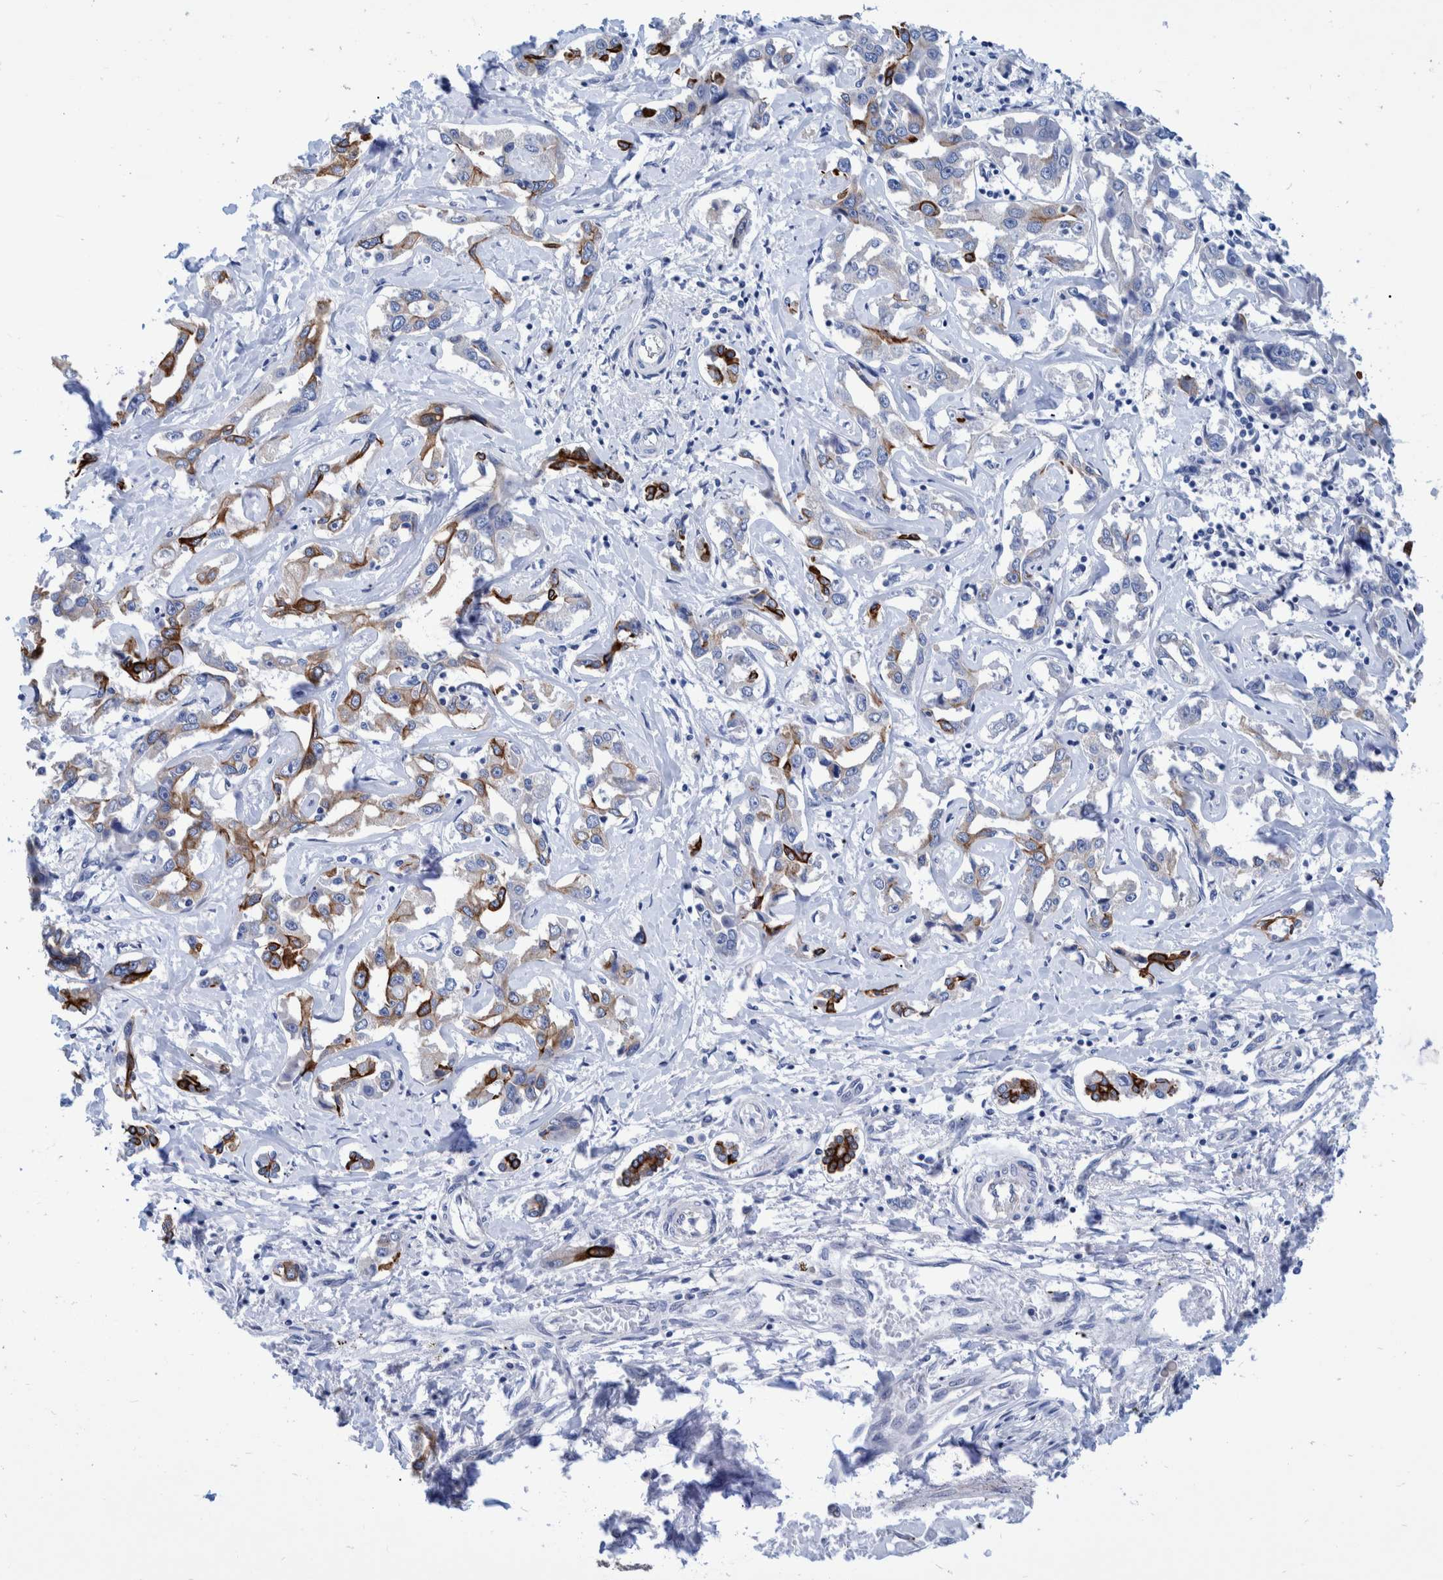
{"staining": {"intensity": "moderate", "quantity": ">75%", "location": "cytoplasmic/membranous"}, "tissue": "liver cancer", "cell_type": "Tumor cells", "image_type": "cancer", "snomed": [{"axis": "morphology", "description": "Cholangiocarcinoma"}, {"axis": "topography", "description": "Liver"}], "caption": "Liver cancer (cholangiocarcinoma) stained with IHC displays moderate cytoplasmic/membranous expression in about >75% of tumor cells. (Stains: DAB (3,3'-diaminobenzidine) in brown, nuclei in blue, Microscopy: brightfield microscopy at high magnification).", "gene": "MKS1", "patient": {"sex": "male", "age": 59}}